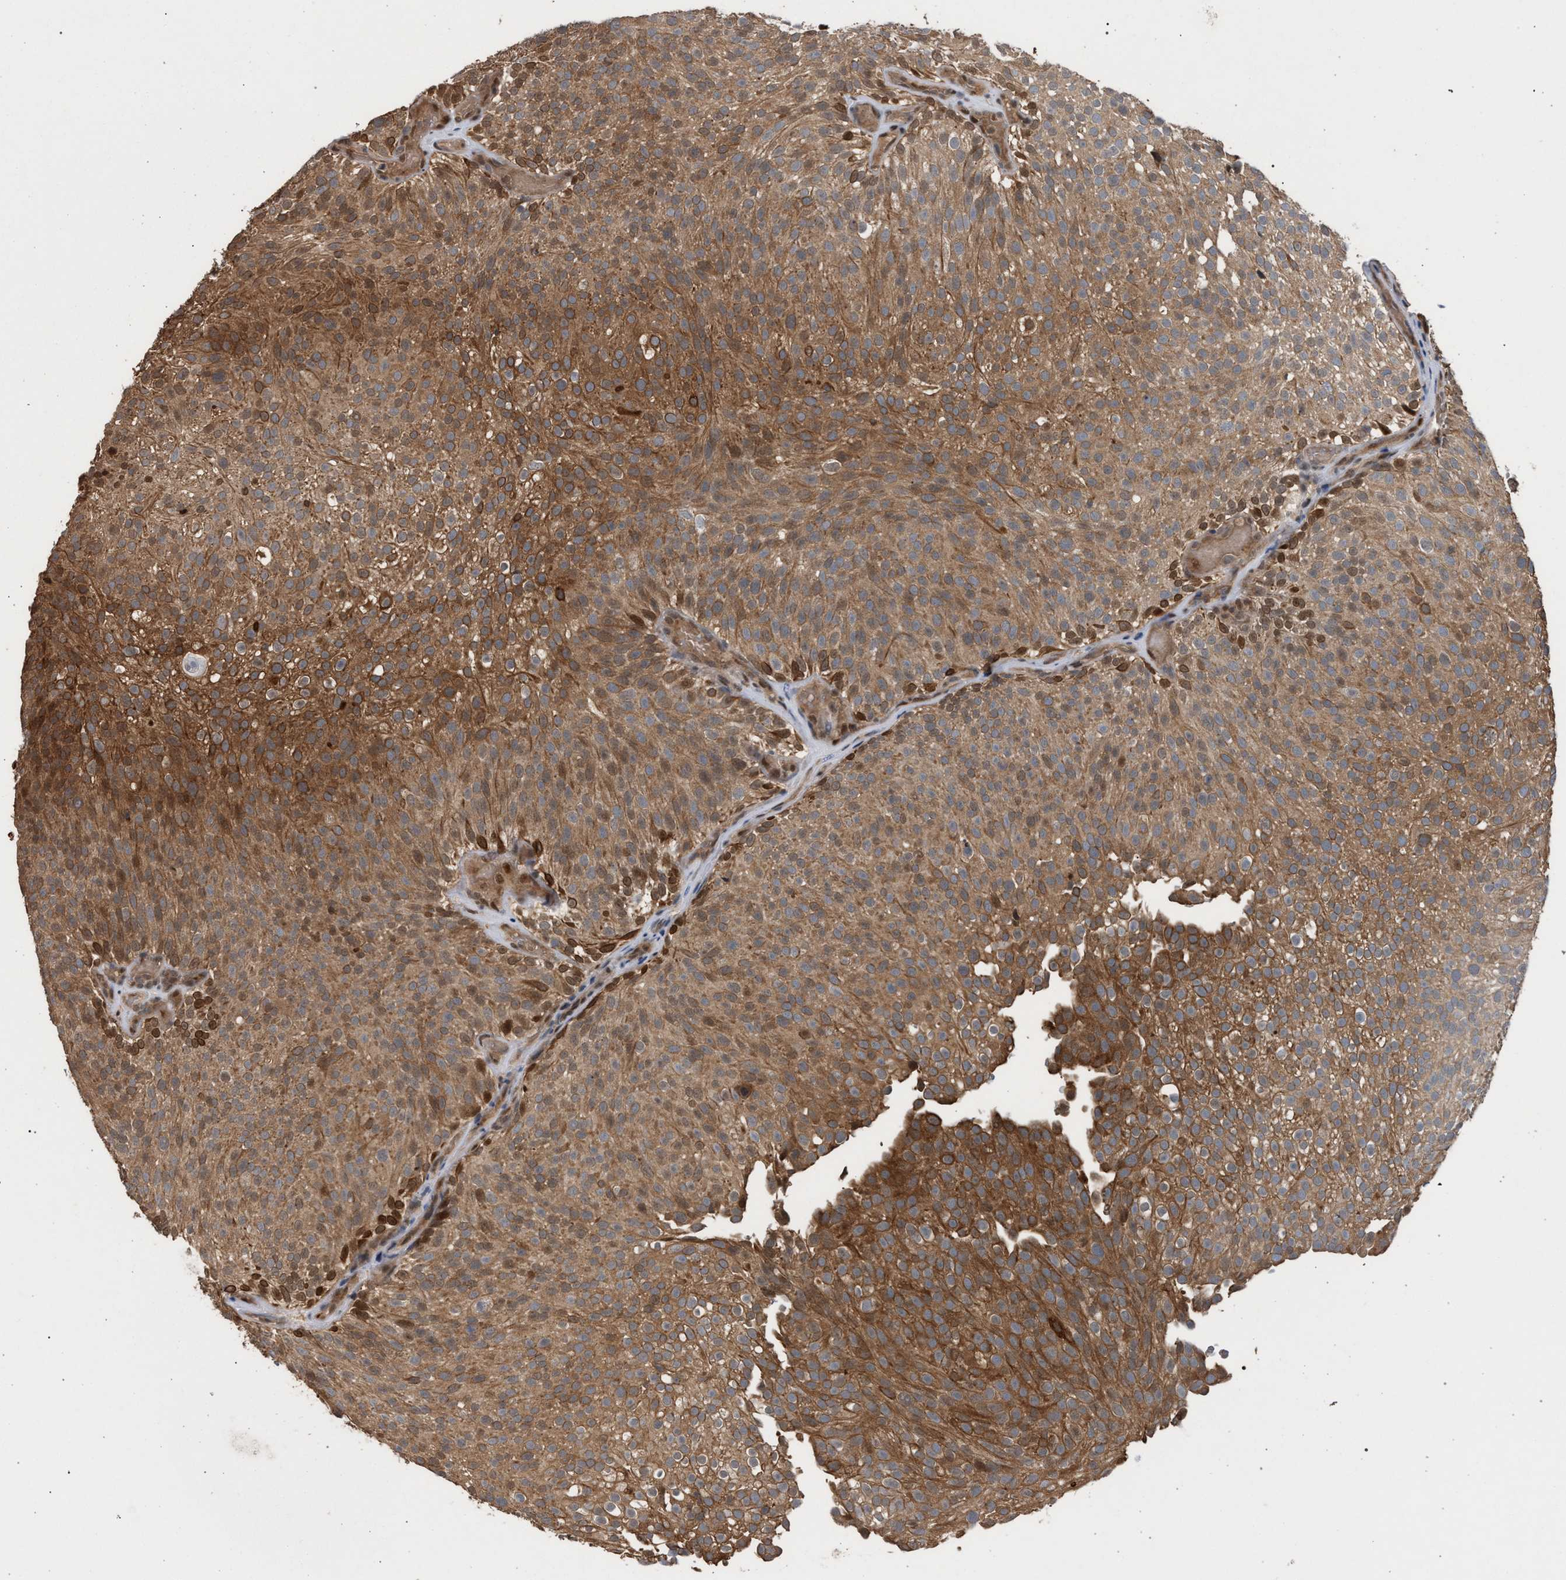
{"staining": {"intensity": "moderate", "quantity": ">75%", "location": "cytoplasmic/membranous"}, "tissue": "urothelial cancer", "cell_type": "Tumor cells", "image_type": "cancer", "snomed": [{"axis": "morphology", "description": "Urothelial carcinoma, Low grade"}, {"axis": "topography", "description": "Urinary bladder"}], "caption": "Urothelial carcinoma (low-grade) stained for a protein shows moderate cytoplasmic/membranous positivity in tumor cells.", "gene": "TECPR1", "patient": {"sex": "male", "age": 78}}